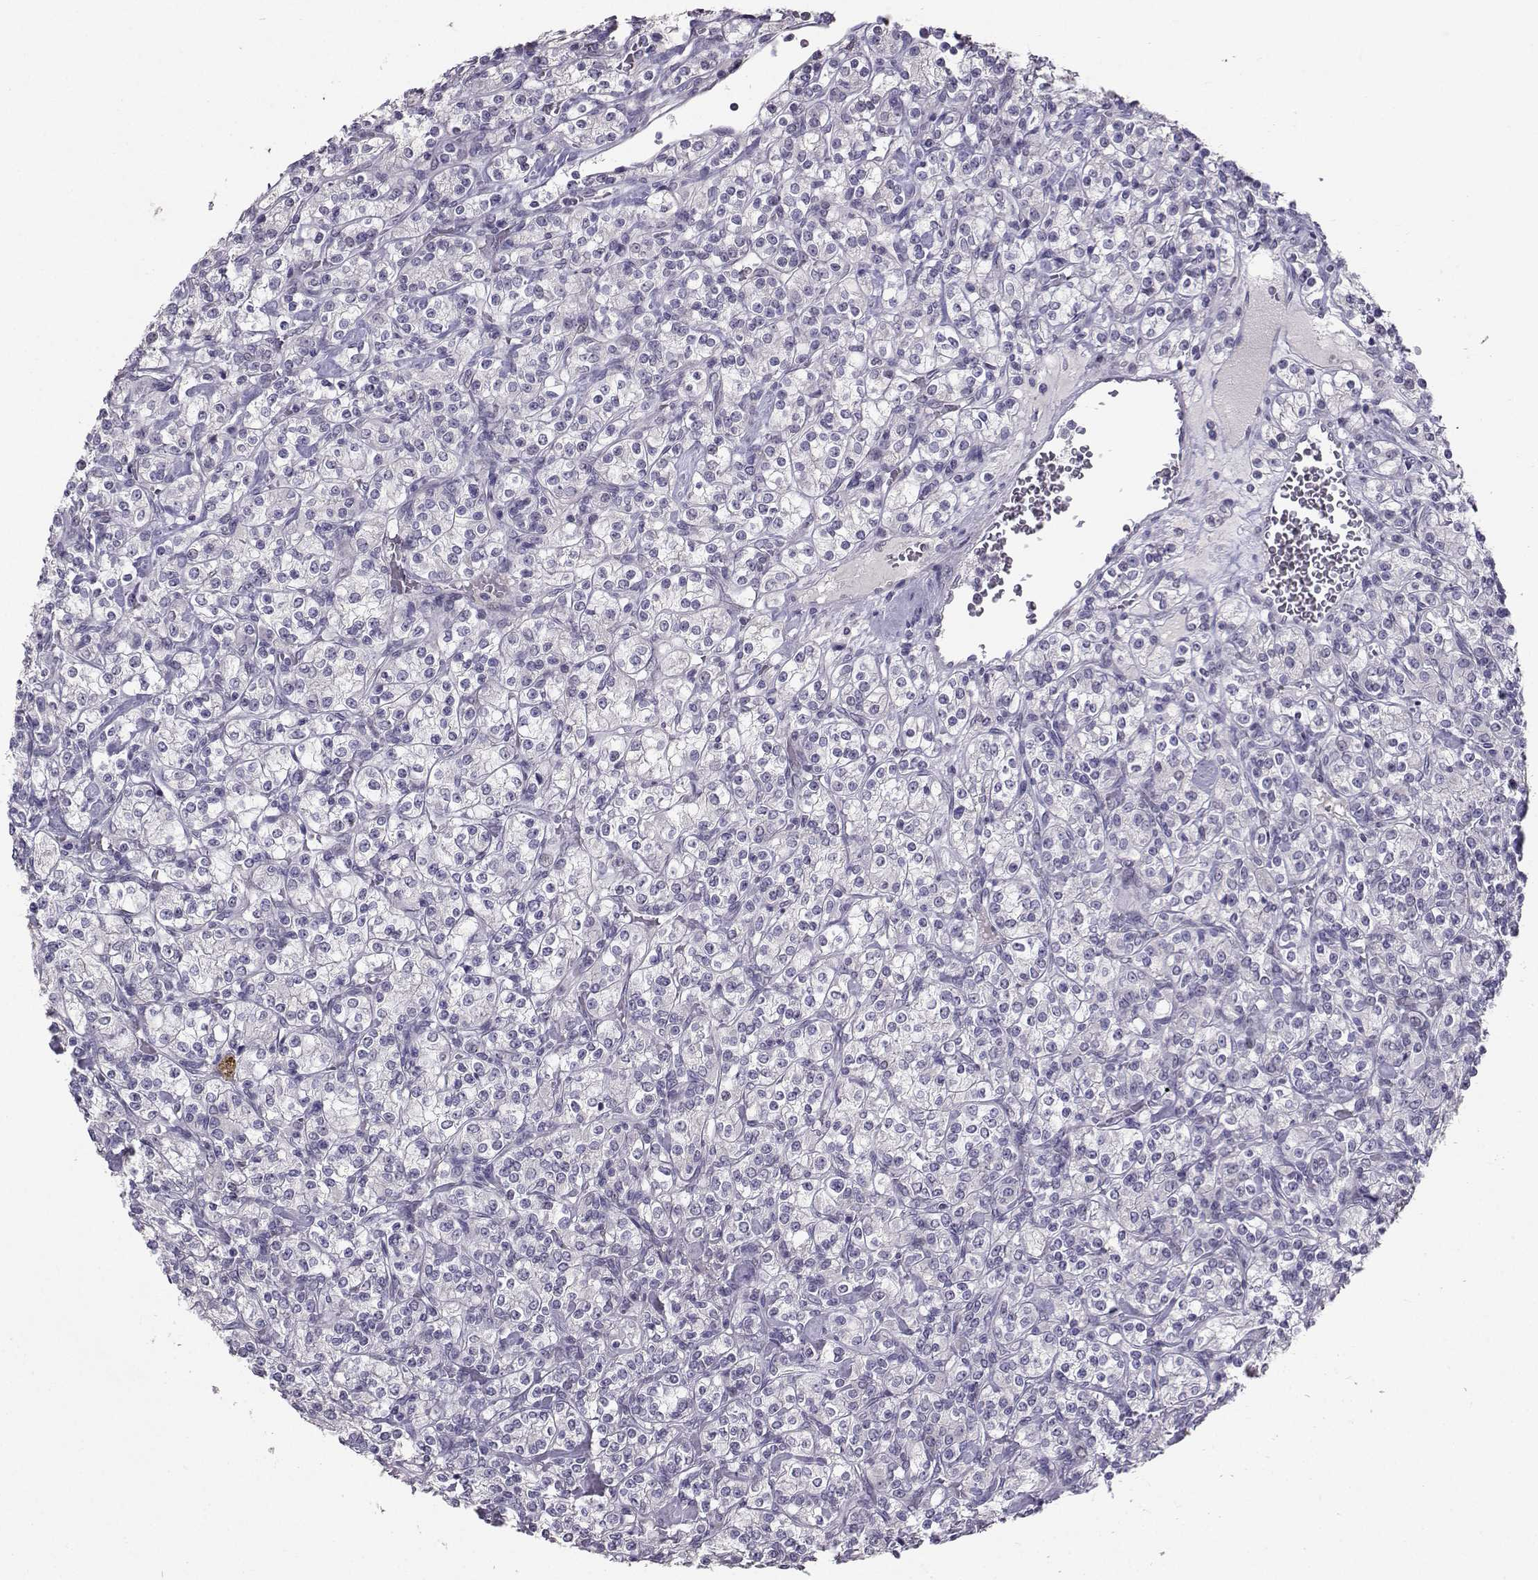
{"staining": {"intensity": "negative", "quantity": "none", "location": "none"}, "tissue": "renal cancer", "cell_type": "Tumor cells", "image_type": "cancer", "snomed": [{"axis": "morphology", "description": "Adenocarcinoma, NOS"}, {"axis": "topography", "description": "Kidney"}], "caption": "Immunohistochemistry of human renal cancer (adenocarcinoma) exhibits no staining in tumor cells. The staining is performed using DAB (3,3'-diaminobenzidine) brown chromogen with nuclei counter-stained in using hematoxylin.", "gene": "CARTPT", "patient": {"sex": "male", "age": 77}}